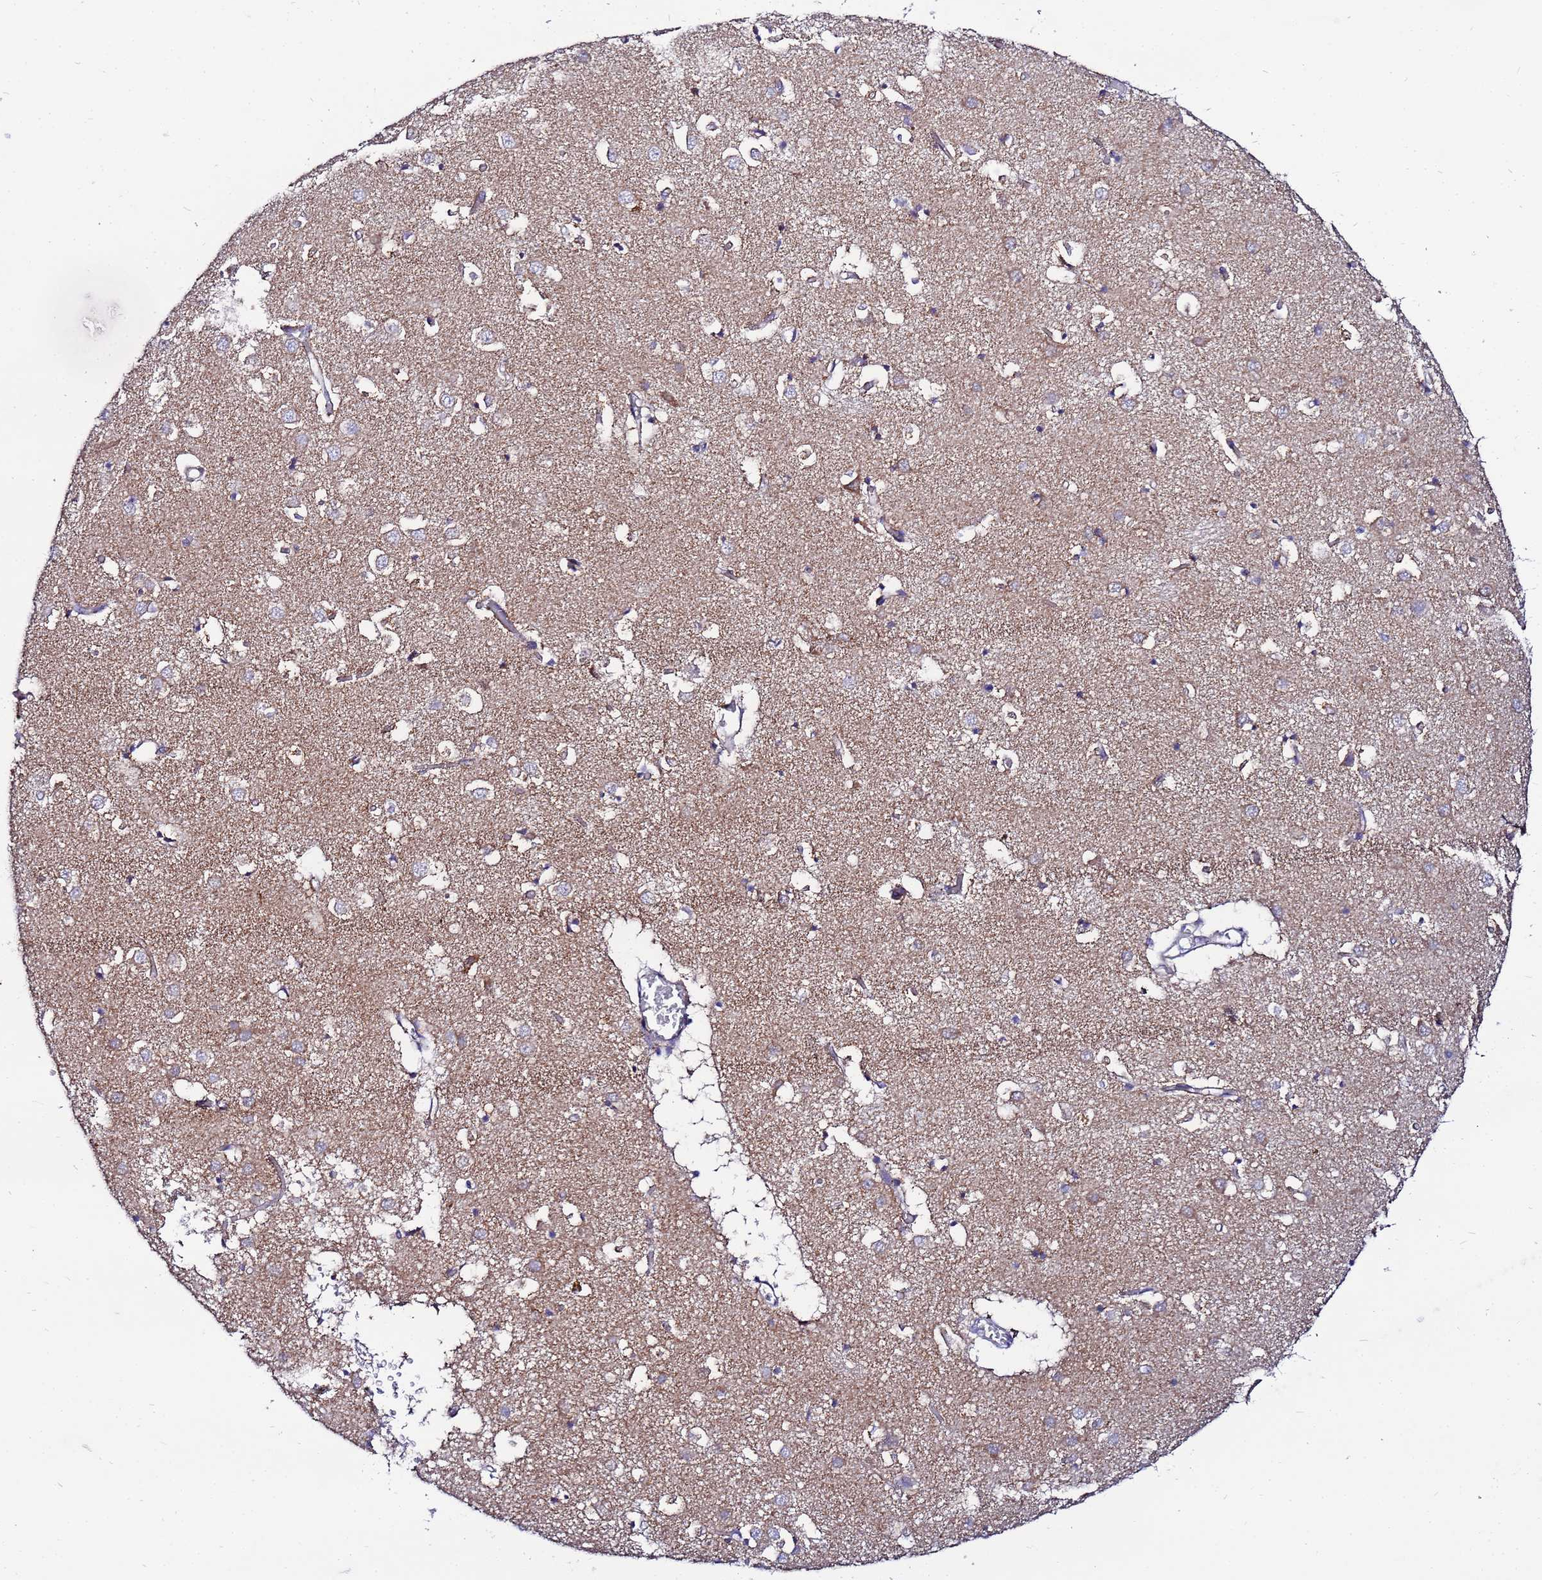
{"staining": {"intensity": "moderate", "quantity": "25%-75%", "location": "cytoplasmic/membranous"}, "tissue": "caudate", "cell_type": "Glial cells", "image_type": "normal", "snomed": [{"axis": "morphology", "description": "Normal tissue, NOS"}, {"axis": "topography", "description": "Lateral ventricle wall"}], "caption": "Immunohistochemical staining of unremarkable caudate displays medium levels of moderate cytoplasmic/membranous staining in approximately 25%-75% of glial cells.", "gene": "FAHD2A", "patient": {"sex": "male", "age": 70}}